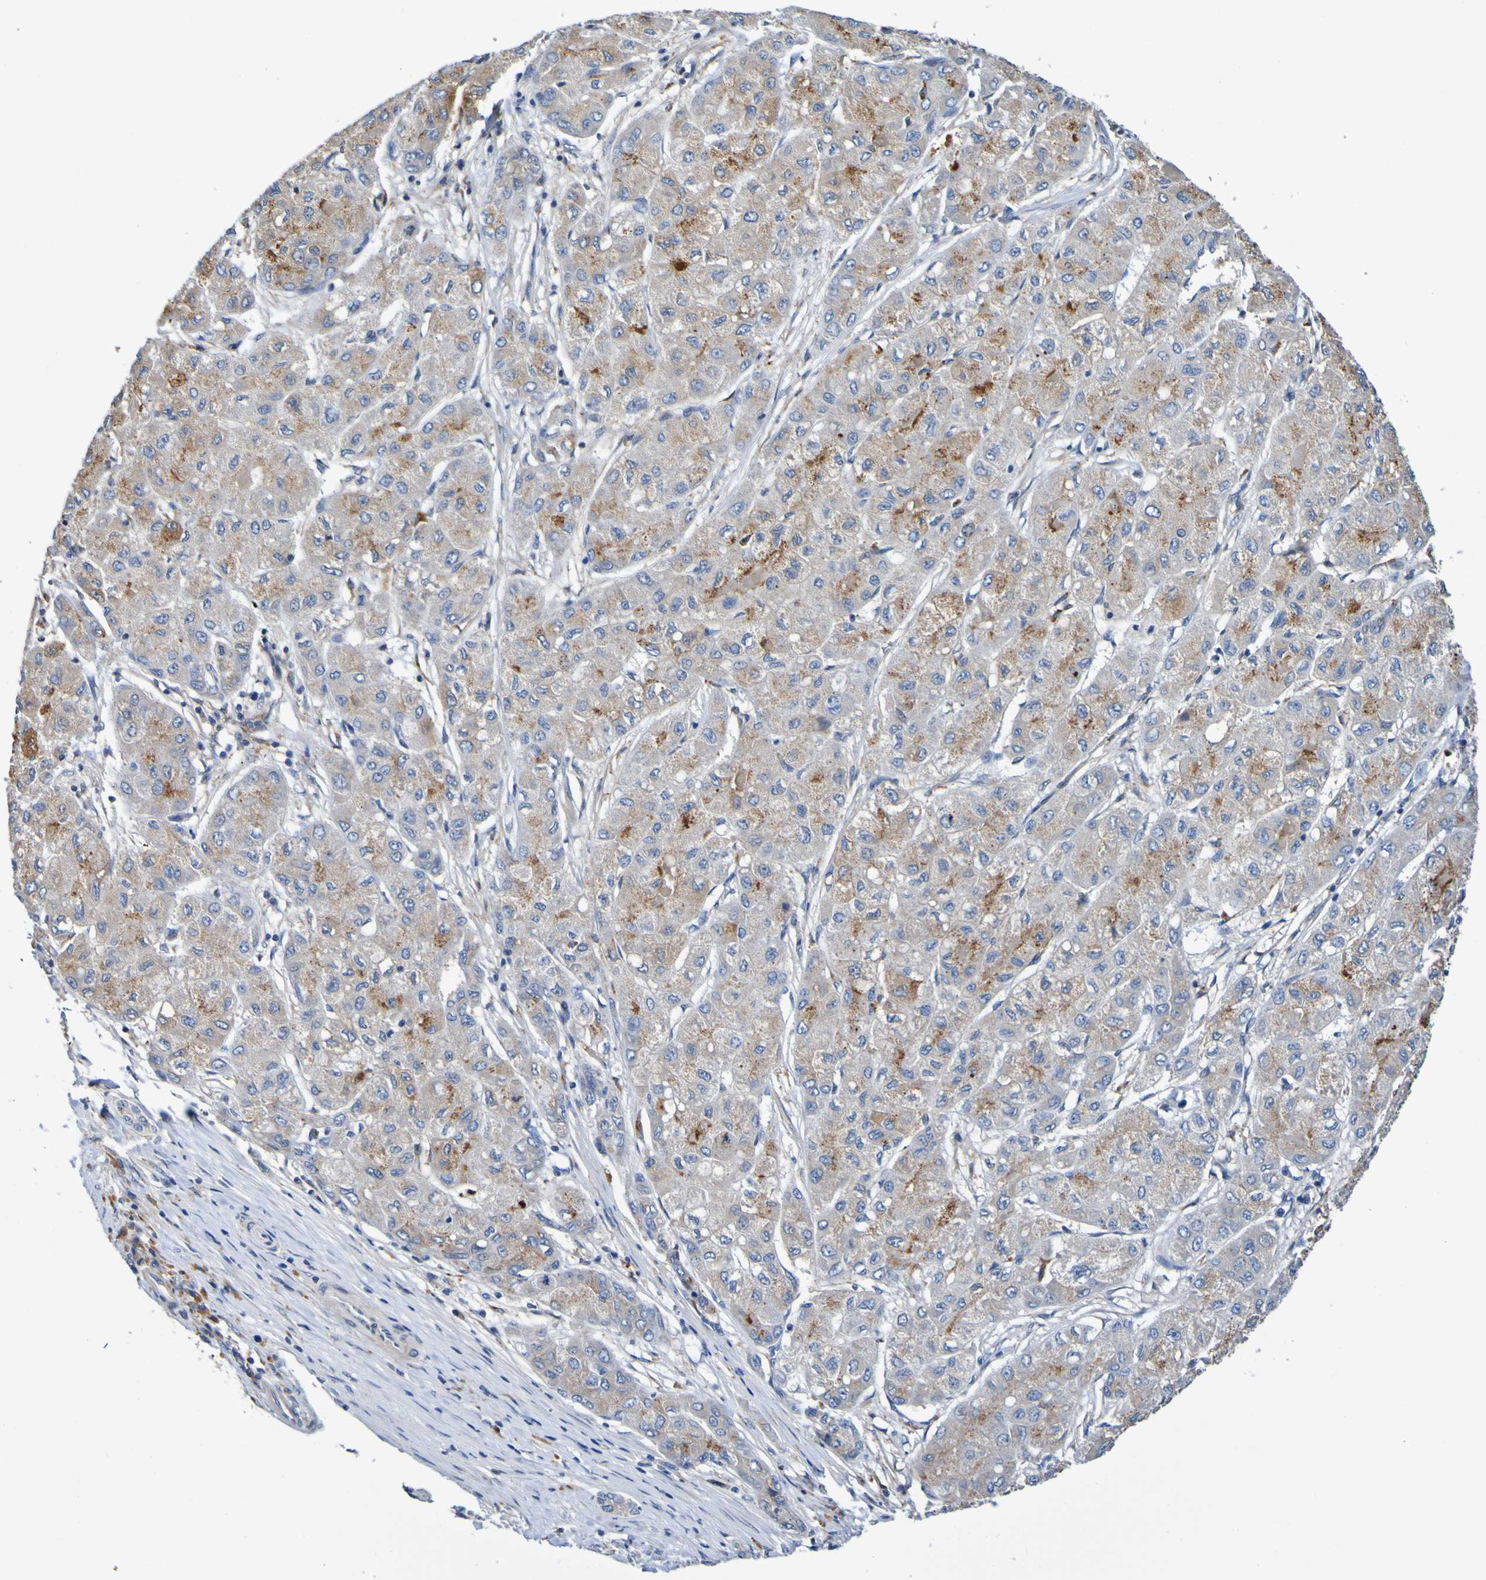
{"staining": {"intensity": "moderate", "quantity": ">75%", "location": "cytoplasmic/membranous"}, "tissue": "liver cancer", "cell_type": "Tumor cells", "image_type": "cancer", "snomed": [{"axis": "morphology", "description": "Carcinoma, Hepatocellular, NOS"}, {"axis": "topography", "description": "Liver"}], "caption": "Tumor cells show medium levels of moderate cytoplasmic/membranous expression in about >75% of cells in human hepatocellular carcinoma (liver). The staining was performed using DAB (3,3'-diaminobenzidine), with brown indicating positive protein expression. Nuclei are stained blue with hematoxylin.", "gene": "METAP2", "patient": {"sex": "male", "age": 80}}